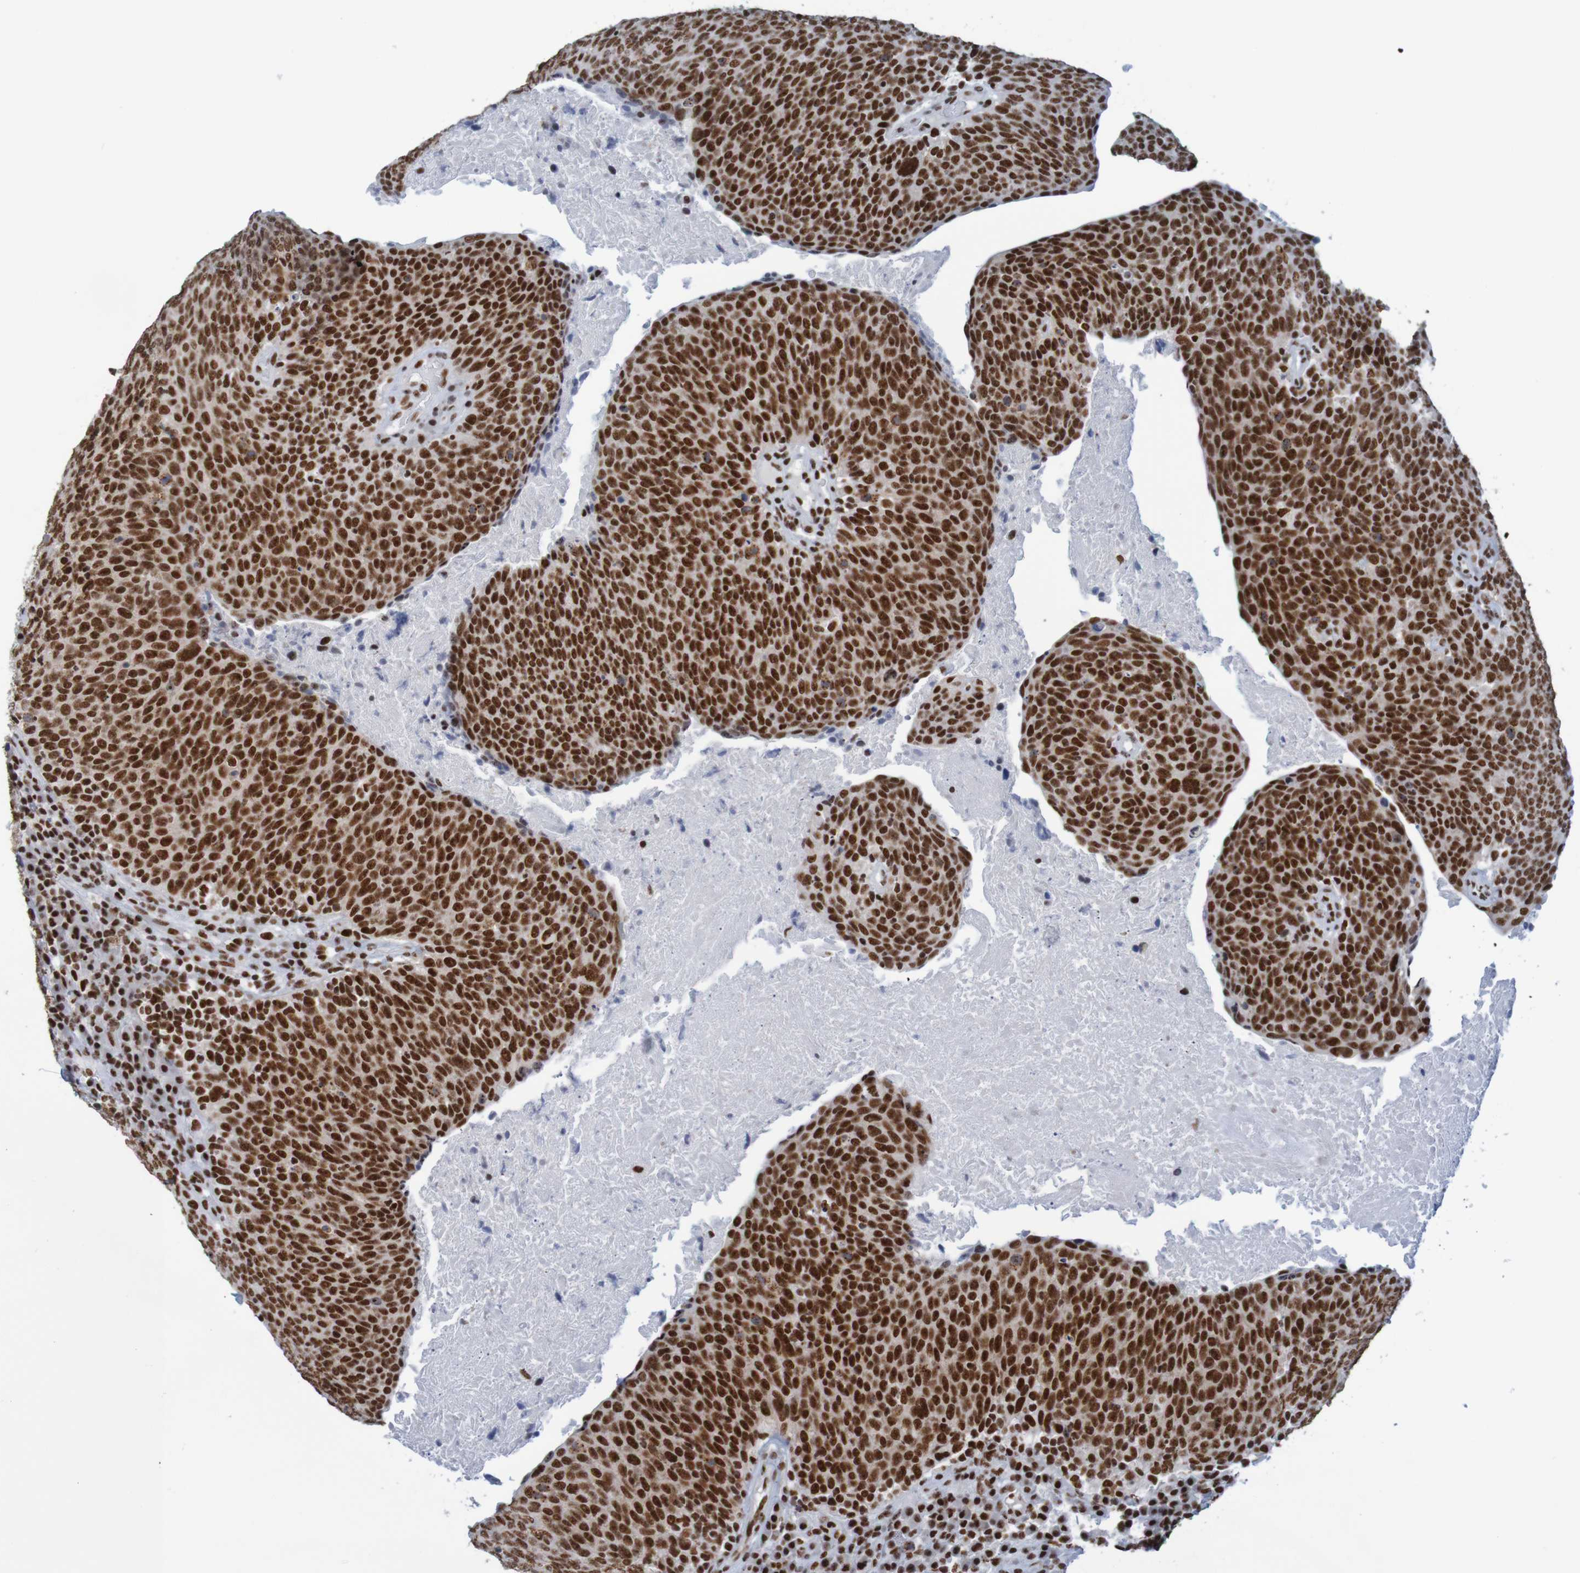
{"staining": {"intensity": "strong", "quantity": ">75%", "location": "nuclear"}, "tissue": "head and neck cancer", "cell_type": "Tumor cells", "image_type": "cancer", "snomed": [{"axis": "morphology", "description": "Squamous cell carcinoma, NOS"}, {"axis": "morphology", "description": "Squamous cell carcinoma, metastatic, NOS"}, {"axis": "topography", "description": "Lymph node"}, {"axis": "topography", "description": "Head-Neck"}], "caption": "Immunohistochemical staining of human head and neck squamous cell carcinoma demonstrates strong nuclear protein expression in approximately >75% of tumor cells. The protein of interest is stained brown, and the nuclei are stained in blue (DAB (3,3'-diaminobenzidine) IHC with brightfield microscopy, high magnification).", "gene": "THRAP3", "patient": {"sex": "male", "age": 62}}